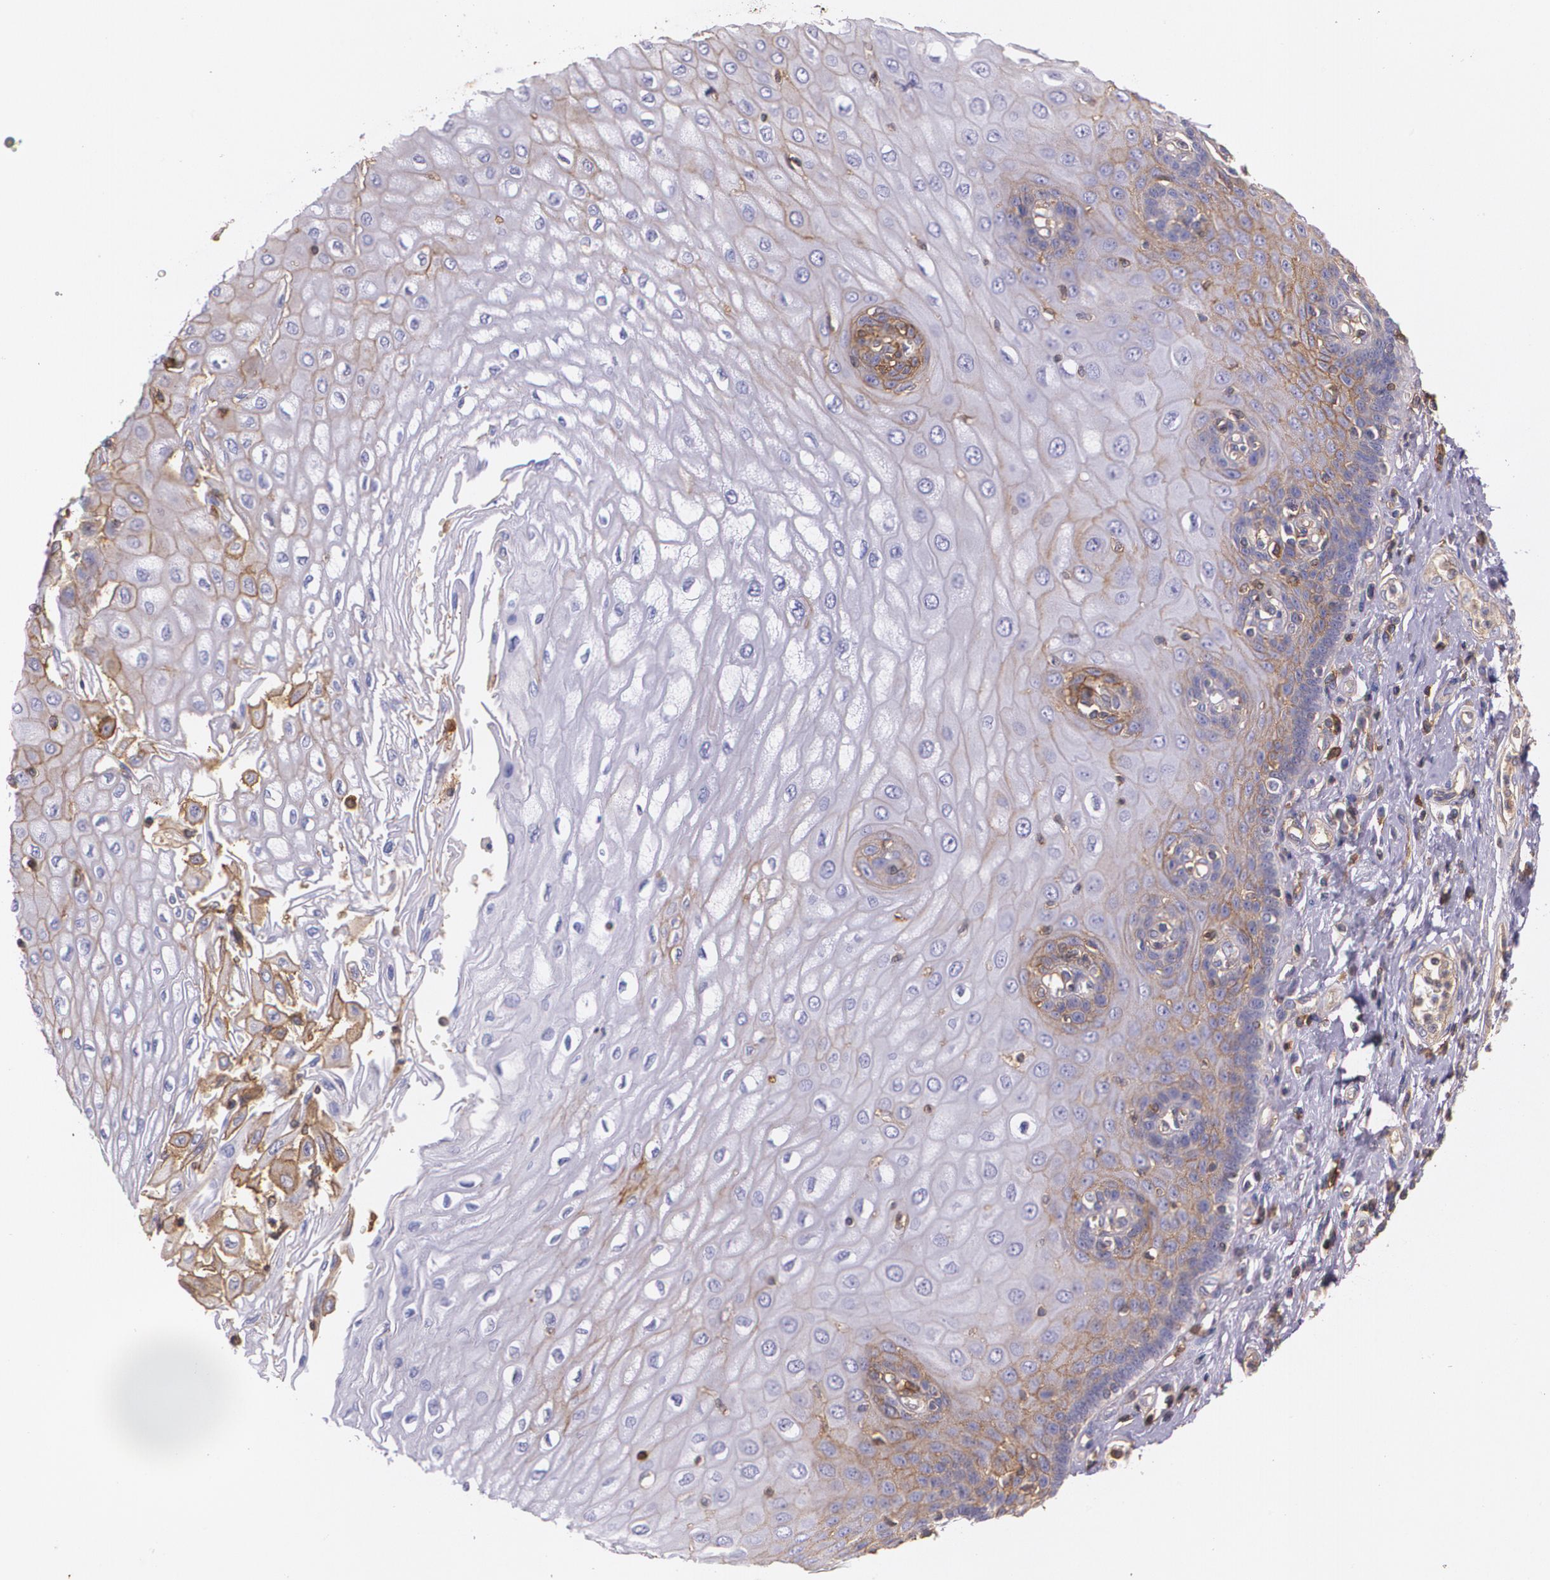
{"staining": {"intensity": "weak", "quantity": "<25%", "location": "cytoplasmic/membranous"}, "tissue": "esophagus", "cell_type": "Squamous epithelial cells", "image_type": "normal", "snomed": [{"axis": "morphology", "description": "Normal tissue, NOS"}, {"axis": "topography", "description": "Esophagus"}], "caption": "Squamous epithelial cells are negative for protein expression in unremarkable human esophagus. Brightfield microscopy of IHC stained with DAB (3,3'-diaminobenzidine) (brown) and hematoxylin (blue), captured at high magnification.", "gene": "B2M", "patient": {"sex": "male", "age": 62}}